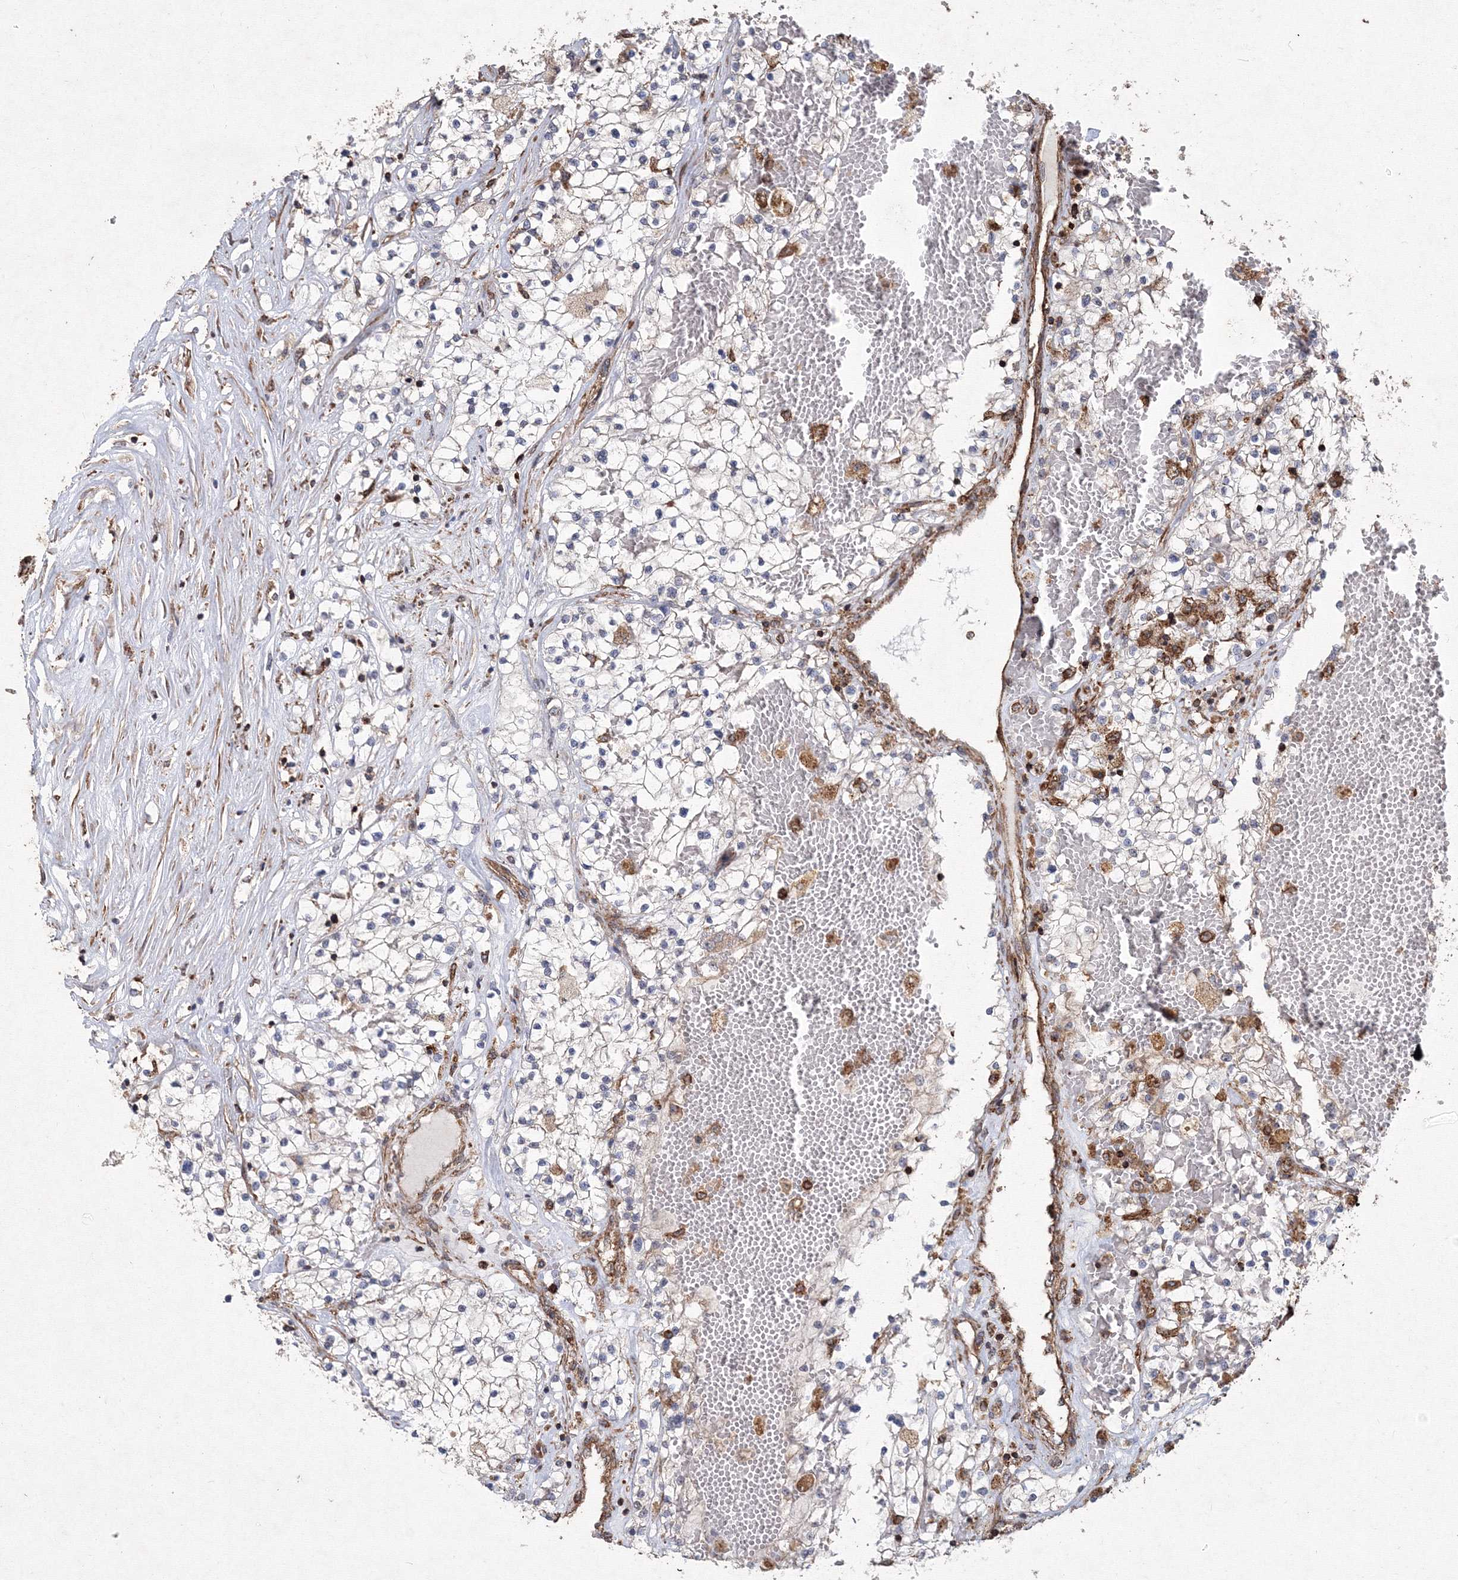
{"staining": {"intensity": "negative", "quantity": "none", "location": "none"}, "tissue": "renal cancer", "cell_type": "Tumor cells", "image_type": "cancer", "snomed": [{"axis": "morphology", "description": "Normal tissue, NOS"}, {"axis": "morphology", "description": "Adenocarcinoma, NOS"}, {"axis": "topography", "description": "Kidney"}], "caption": "This is a photomicrograph of immunohistochemistry staining of renal cancer (adenocarcinoma), which shows no staining in tumor cells. Brightfield microscopy of immunohistochemistry stained with DAB (3,3'-diaminobenzidine) (brown) and hematoxylin (blue), captured at high magnification.", "gene": "TMEM139", "patient": {"sex": "male", "age": 68}}